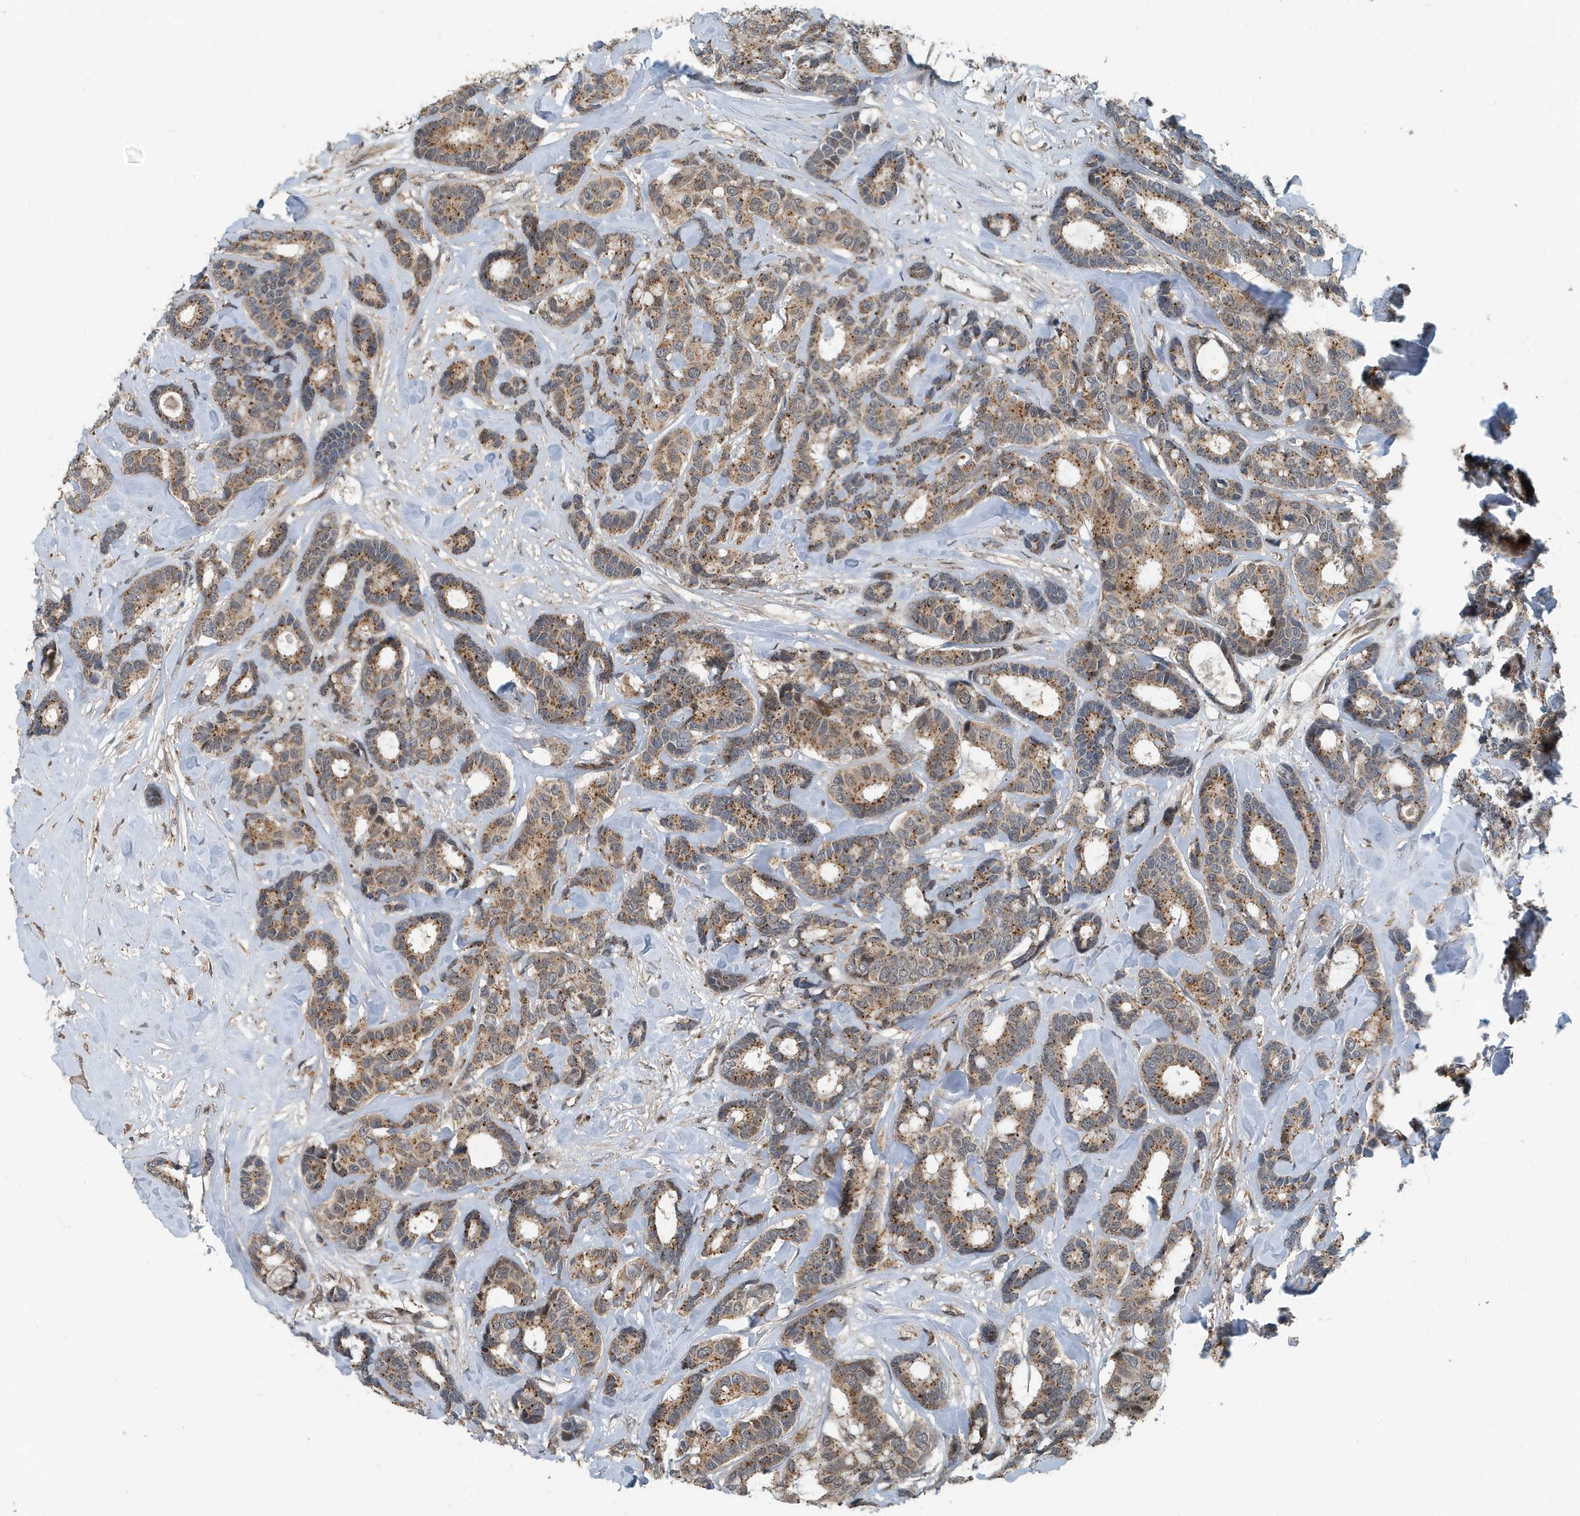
{"staining": {"intensity": "moderate", "quantity": ">75%", "location": "cytoplasmic/membranous"}, "tissue": "breast cancer", "cell_type": "Tumor cells", "image_type": "cancer", "snomed": [{"axis": "morphology", "description": "Duct carcinoma"}, {"axis": "topography", "description": "Breast"}], "caption": "Moderate cytoplasmic/membranous protein expression is appreciated in approximately >75% of tumor cells in breast cancer. (DAB (3,3'-diaminobenzidine) IHC with brightfield microscopy, high magnification).", "gene": "KIF15", "patient": {"sex": "female", "age": 87}}